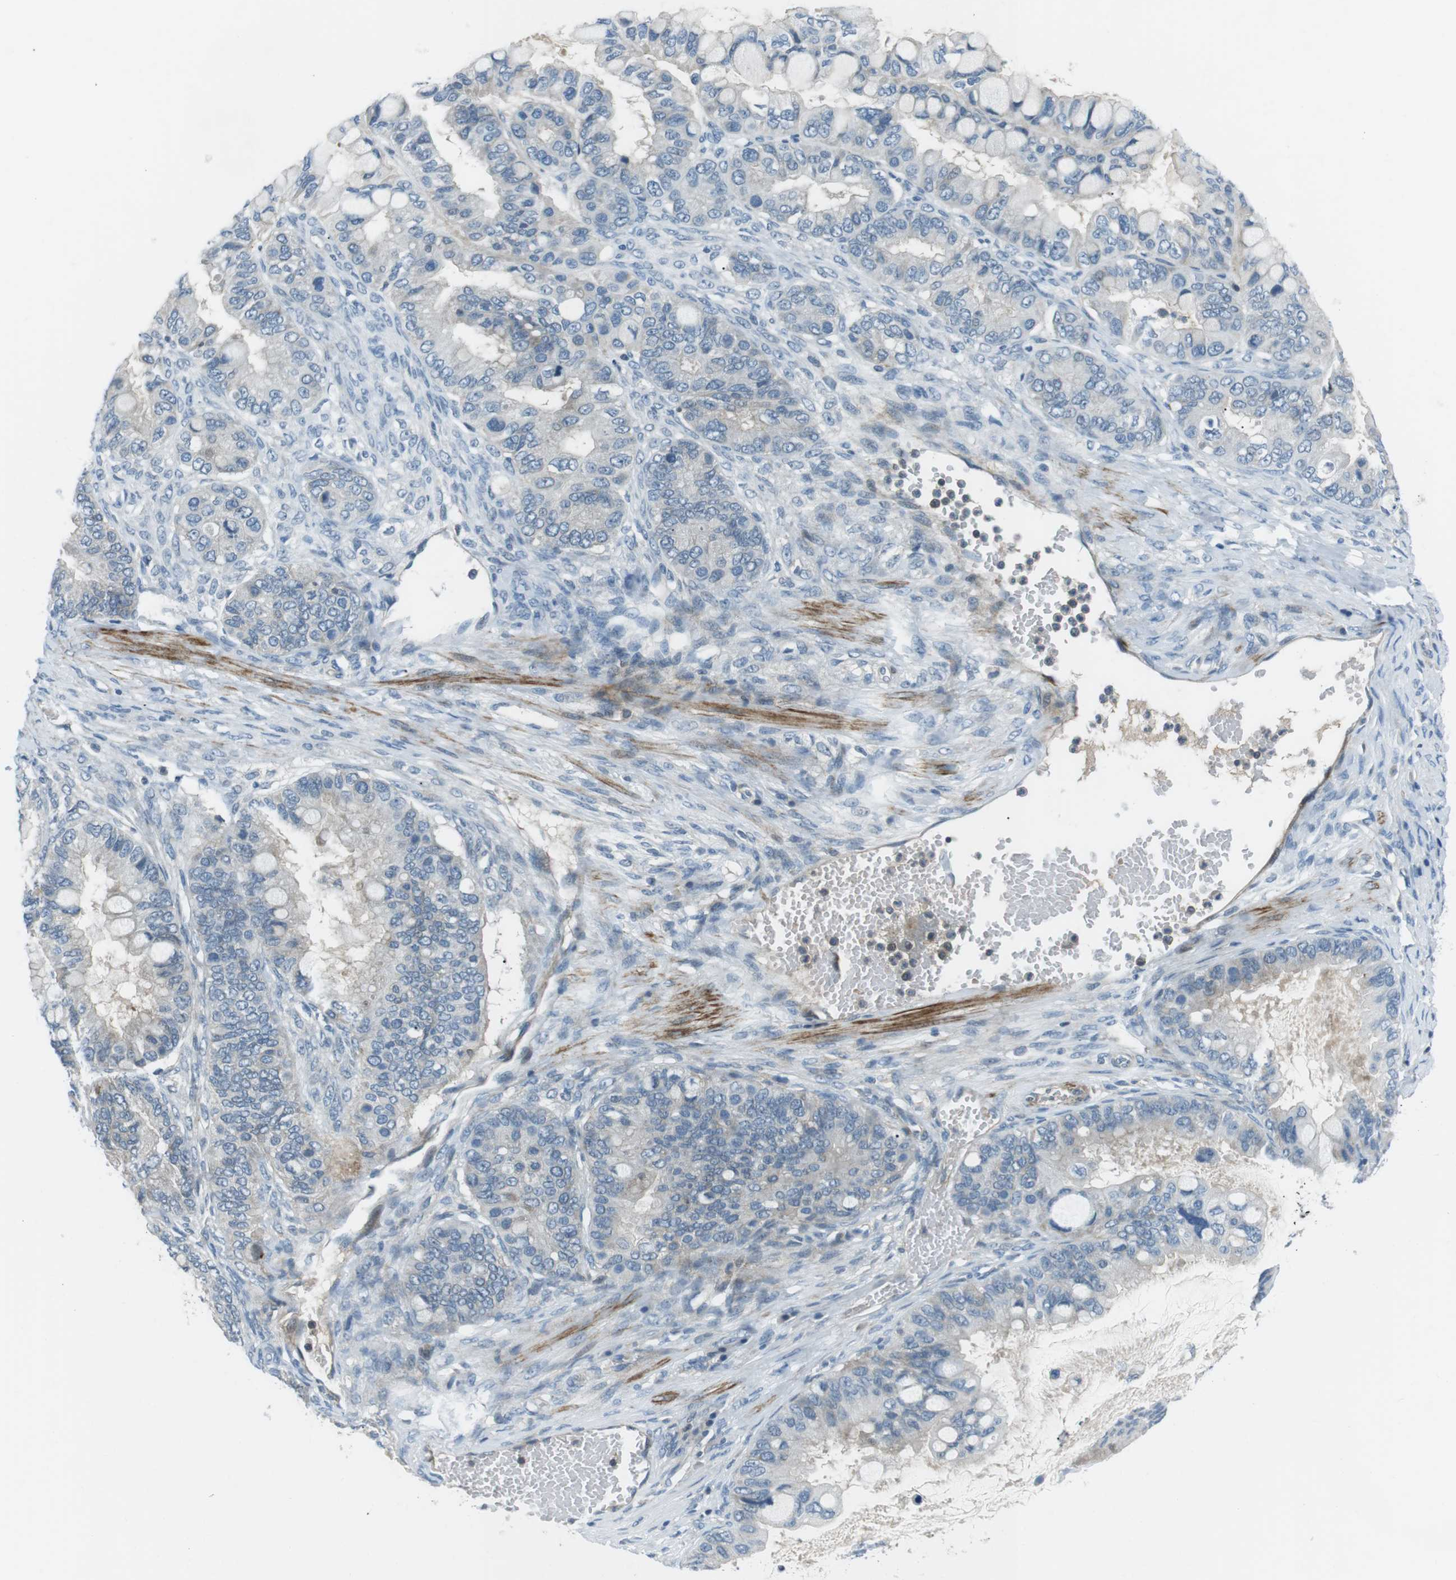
{"staining": {"intensity": "negative", "quantity": "none", "location": "none"}, "tissue": "ovarian cancer", "cell_type": "Tumor cells", "image_type": "cancer", "snomed": [{"axis": "morphology", "description": "Cystadenocarcinoma, mucinous, NOS"}, {"axis": "topography", "description": "Ovary"}], "caption": "An immunohistochemistry photomicrograph of mucinous cystadenocarcinoma (ovarian) is shown. There is no staining in tumor cells of mucinous cystadenocarcinoma (ovarian).", "gene": "ARVCF", "patient": {"sex": "female", "age": 80}}